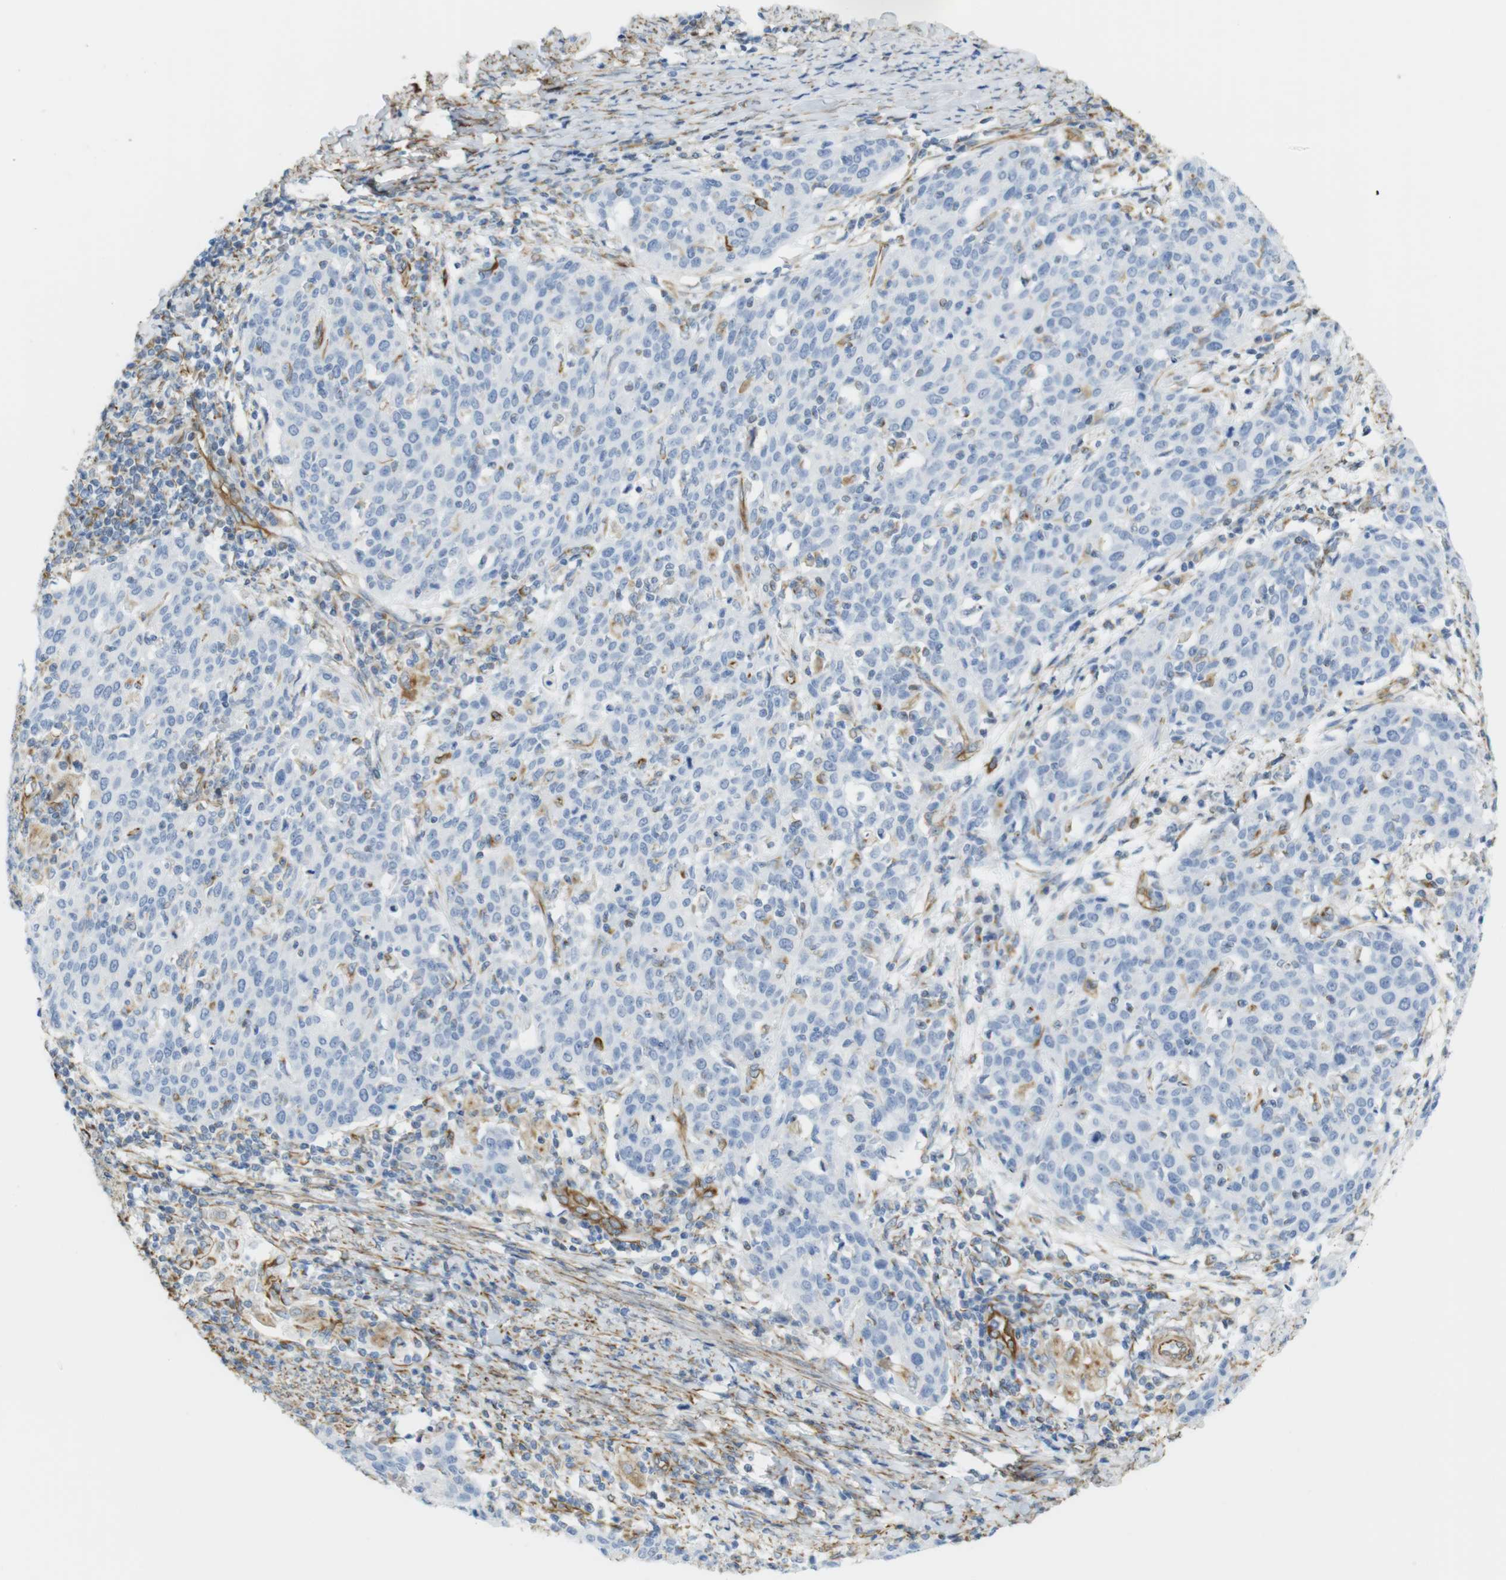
{"staining": {"intensity": "negative", "quantity": "none", "location": "none"}, "tissue": "cervical cancer", "cell_type": "Tumor cells", "image_type": "cancer", "snomed": [{"axis": "morphology", "description": "Squamous cell carcinoma, NOS"}, {"axis": "topography", "description": "Cervix"}], "caption": "Immunohistochemistry of cervical squamous cell carcinoma demonstrates no staining in tumor cells.", "gene": "MS4A10", "patient": {"sex": "female", "age": 38}}